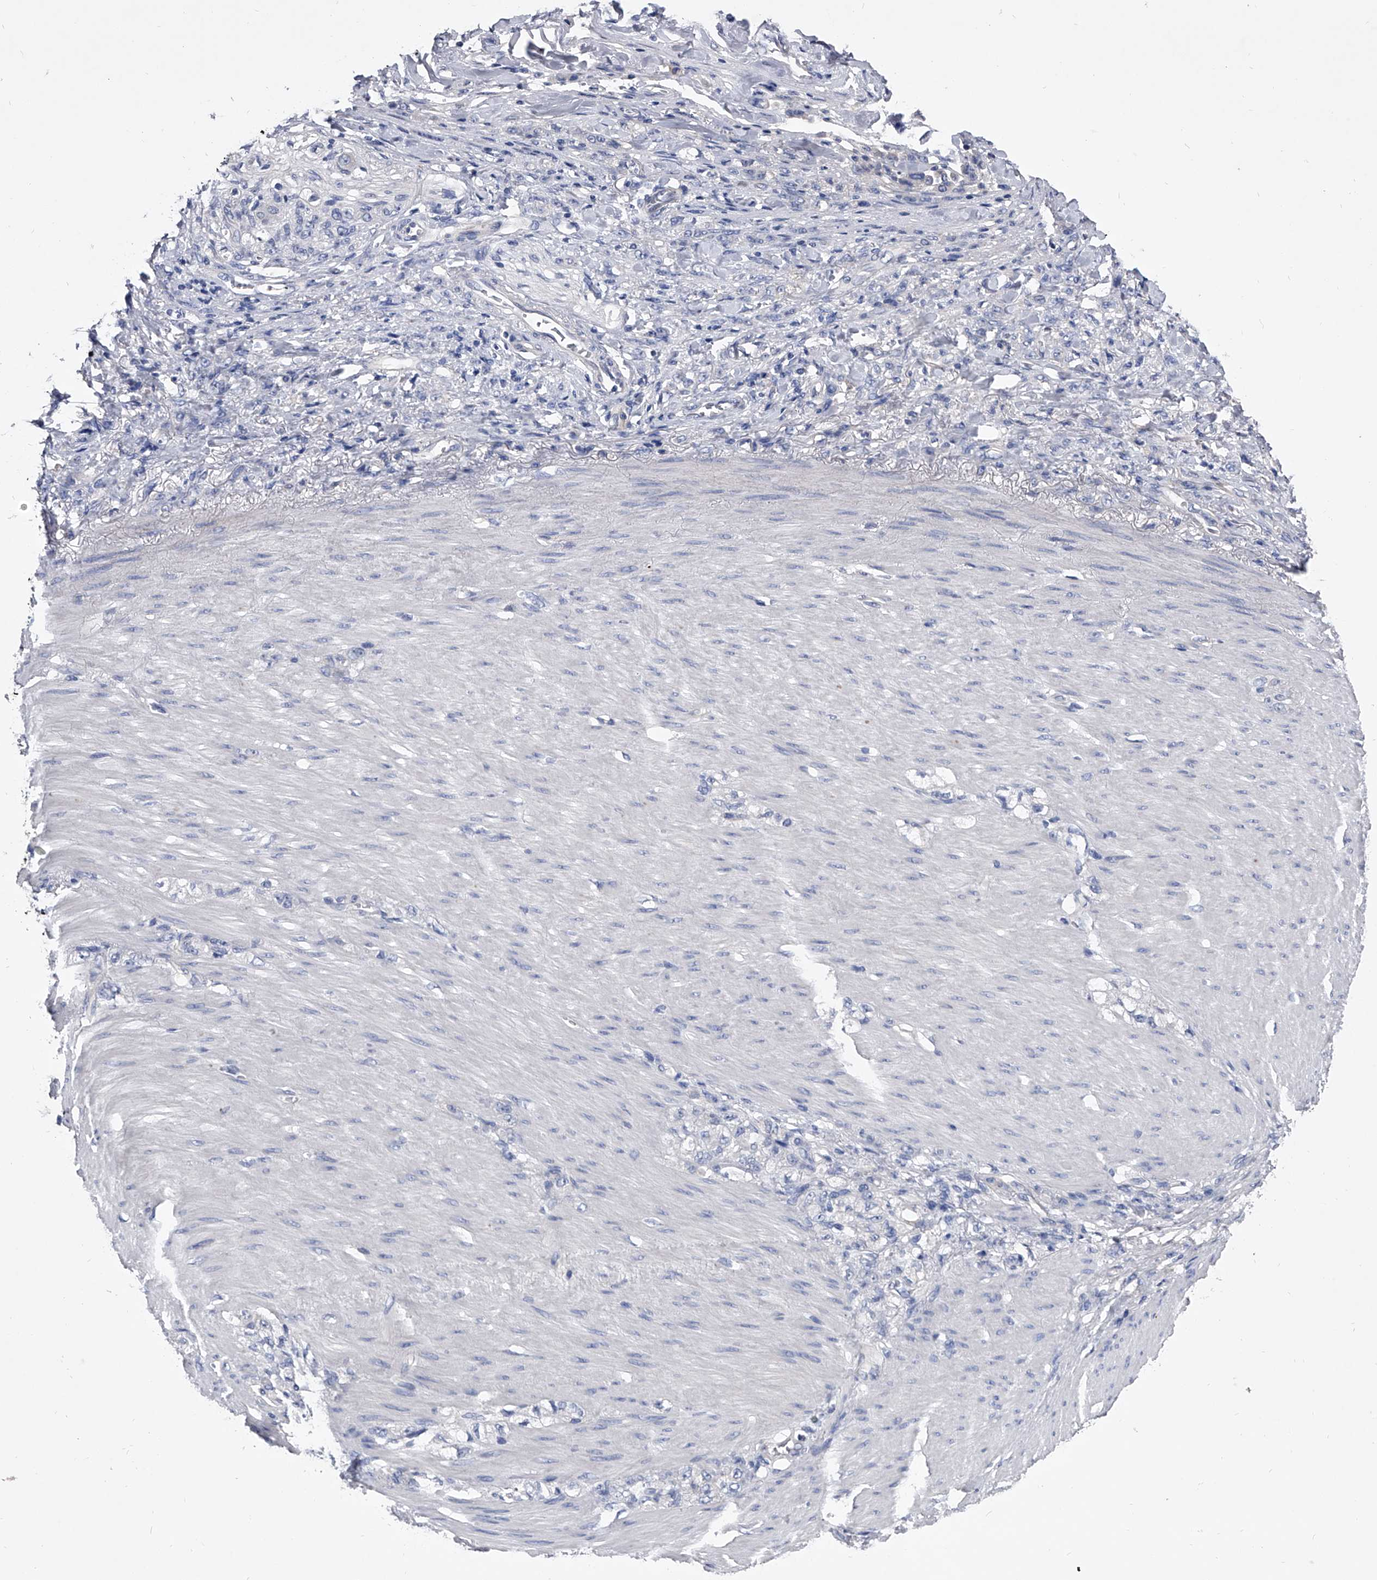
{"staining": {"intensity": "negative", "quantity": "none", "location": "none"}, "tissue": "stomach cancer", "cell_type": "Tumor cells", "image_type": "cancer", "snomed": [{"axis": "morphology", "description": "Normal tissue, NOS"}, {"axis": "morphology", "description": "Adenocarcinoma, NOS"}, {"axis": "topography", "description": "Stomach"}], "caption": "DAB (3,3'-diaminobenzidine) immunohistochemical staining of stomach cancer shows no significant positivity in tumor cells.", "gene": "EFCAB7", "patient": {"sex": "male", "age": 82}}